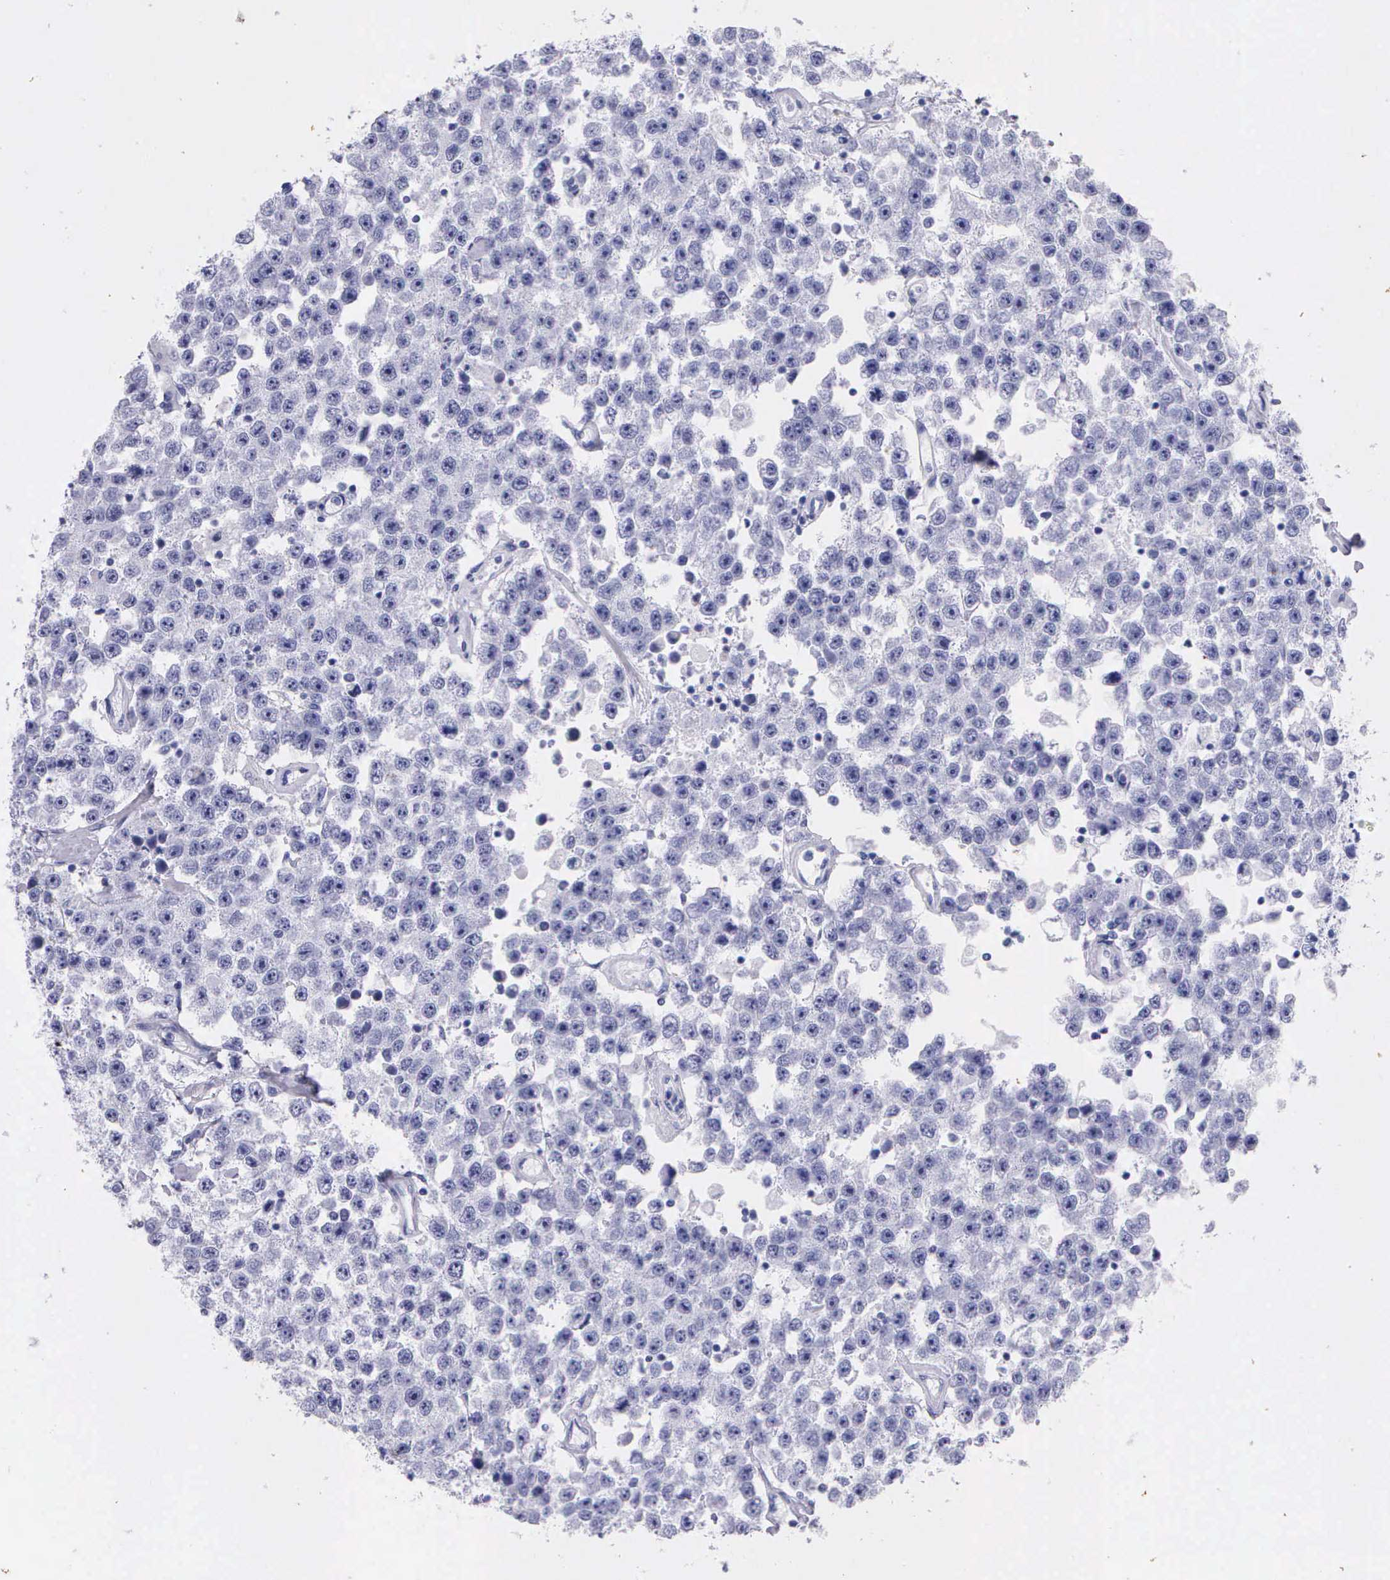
{"staining": {"intensity": "negative", "quantity": "none", "location": "none"}, "tissue": "testis cancer", "cell_type": "Tumor cells", "image_type": "cancer", "snomed": [{"axis": "morphology", "description": "Seminoma, NOS"}, {"axis": "topography", "description": "Testis"}], "caption": "Protein analysis of testis seminoma shows no significant positivity in tumor cells.", "gene": "KLK3", "patient": {"sex": "male", "age": 52}}